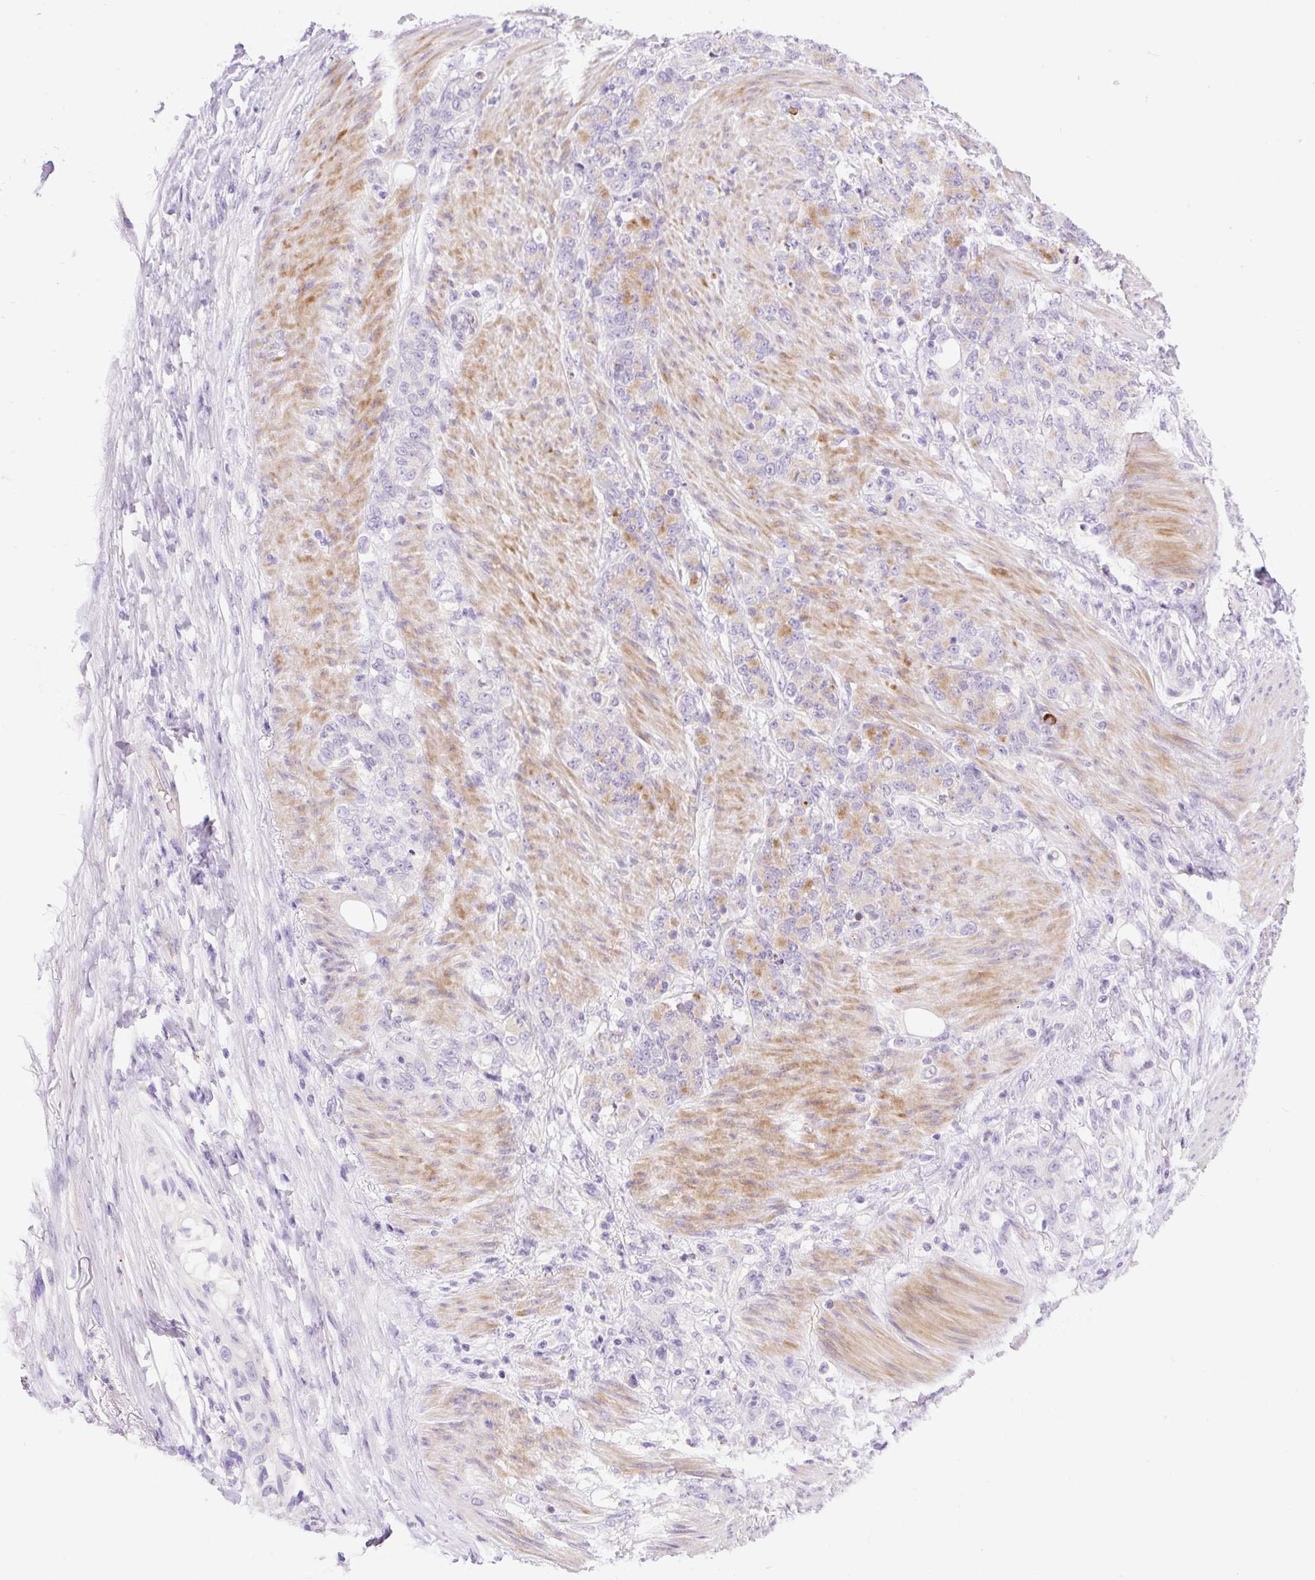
{"staining": {"intensity": "negative", "quantity": "none", "location": "none"}, "tissue": "stomach cancer", "cell_type": "Tumor cells", "image_type": "cancer", "snomed": [{"axis": "morphology", "description": "Adenocarcinoma, NOS"}, {"axis": "topography", "description": "Stomach"}], "caption": "Image shows no protein positivity in tumor cells of adenocarcinoma (stomach) tissue. Nuclei are stained in blue.", "gene": "LHFPL5", "patient": {"sex": "female", "age": 79}}